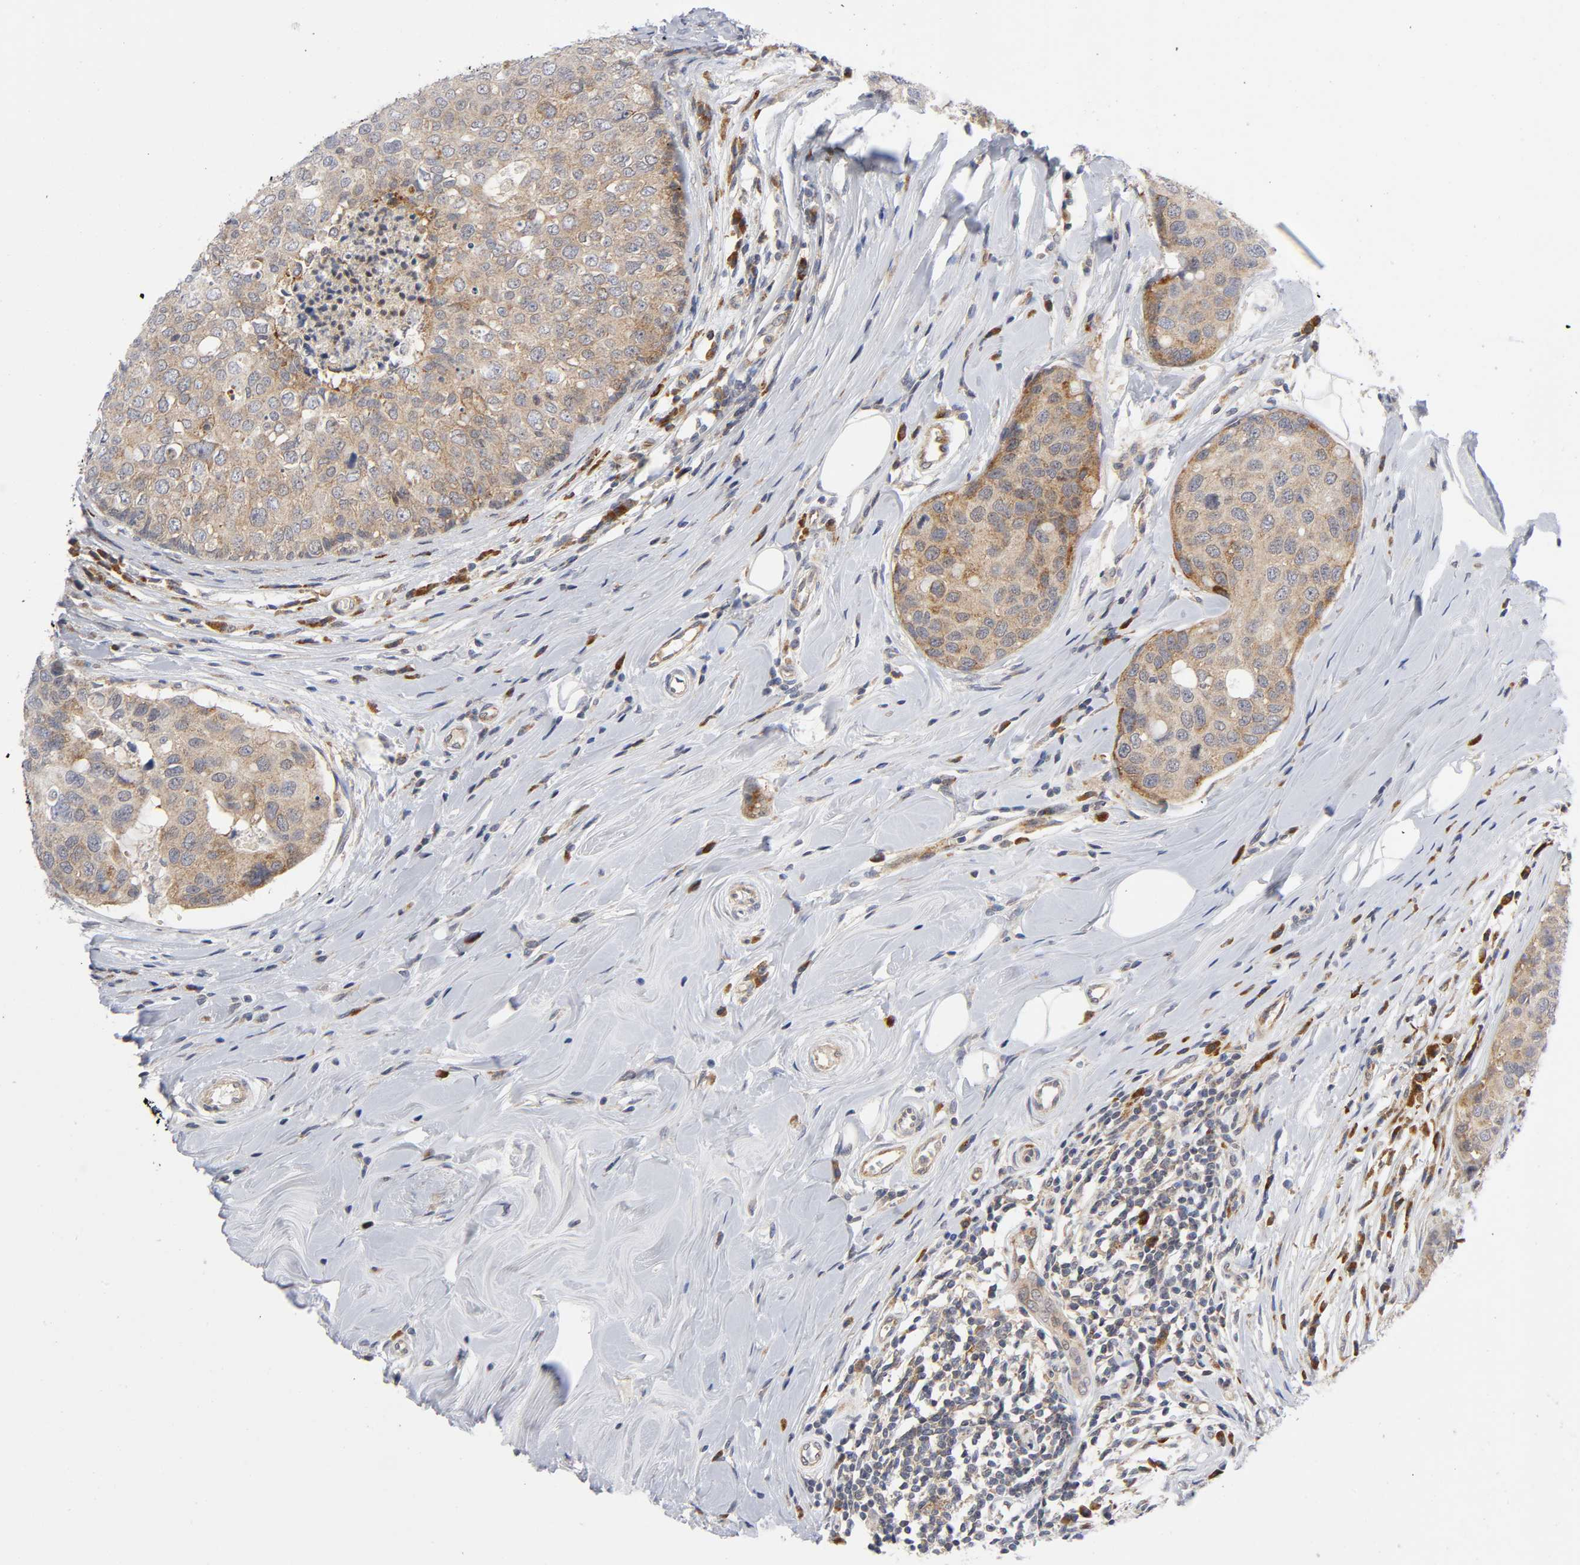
{"staining": {"intensity": "moderate", "quantity": ">75%", "location": "cytoplasmic/membranous"}, "tissue": "breast cancer", "cell_type": "Tumor cells", "image_type": "cancer", "snomed": [{"axis": "morphology", "description": "Duct carcinoma"}, {"axis": "topography", "description": "Breast"}], "caption": "There is medium levels of moderate cytoplasmic/membranous positivity in tumor cells of breast invasive ductal carcinoma, as demonstrated by immunohistochemical staining (brown color).", "gene": "EIF5", "patient": {"sex": "female", "age": 27}}